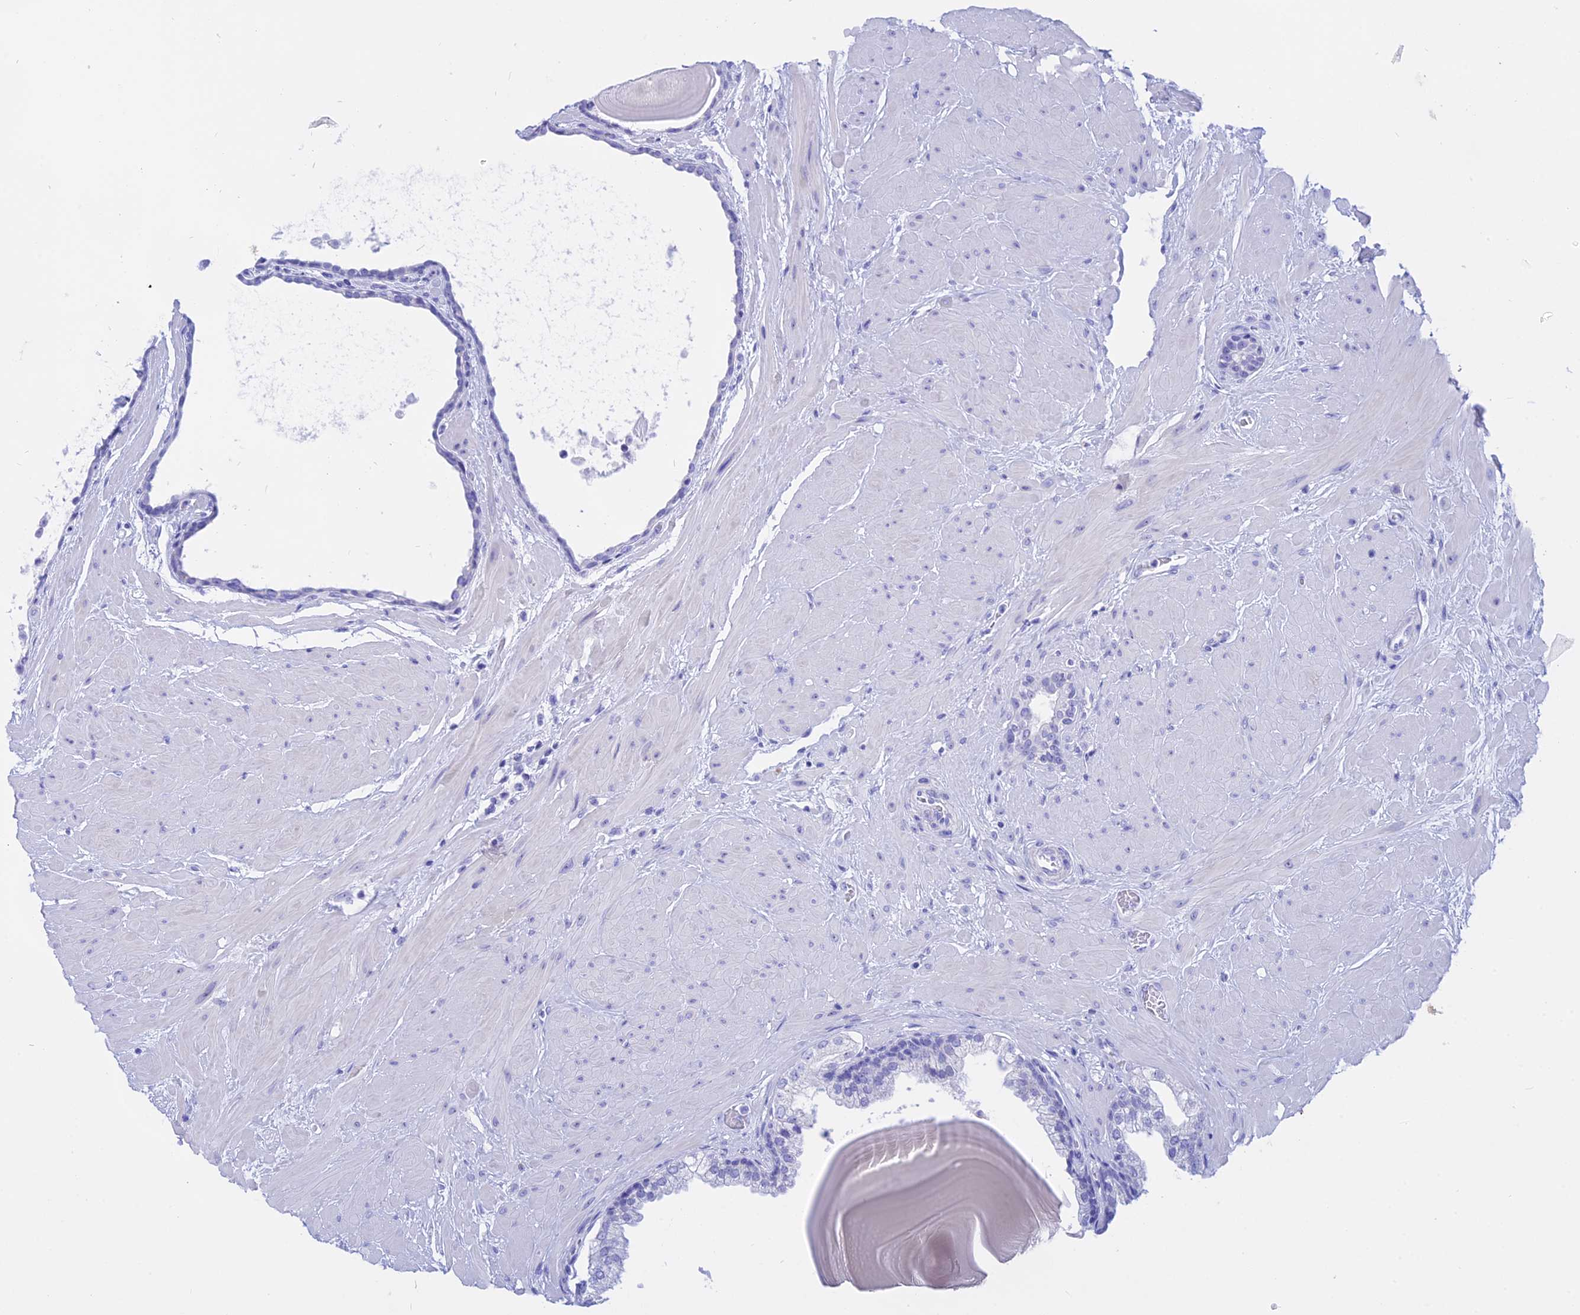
{"staining": {"intensity": "negative", "quantity": "none", "location": "none"}, "tissue": "prostate", "cell_type": "Glandular cells", "image_type": "normal", "snomed": [{"axis": "morphology", "description": "Normal tissue, NOS"}, {"axis": "topography", "description": "Prostate"}], "caption": "This histopathology image is of benign prostate stained with immunohistochemistry to label a protein in brown with the nuclei are counter-stained blue. There is no expression in glandular cells.", "gene": "ISCA1", "patient": {"sex": "male", "age": 48}}